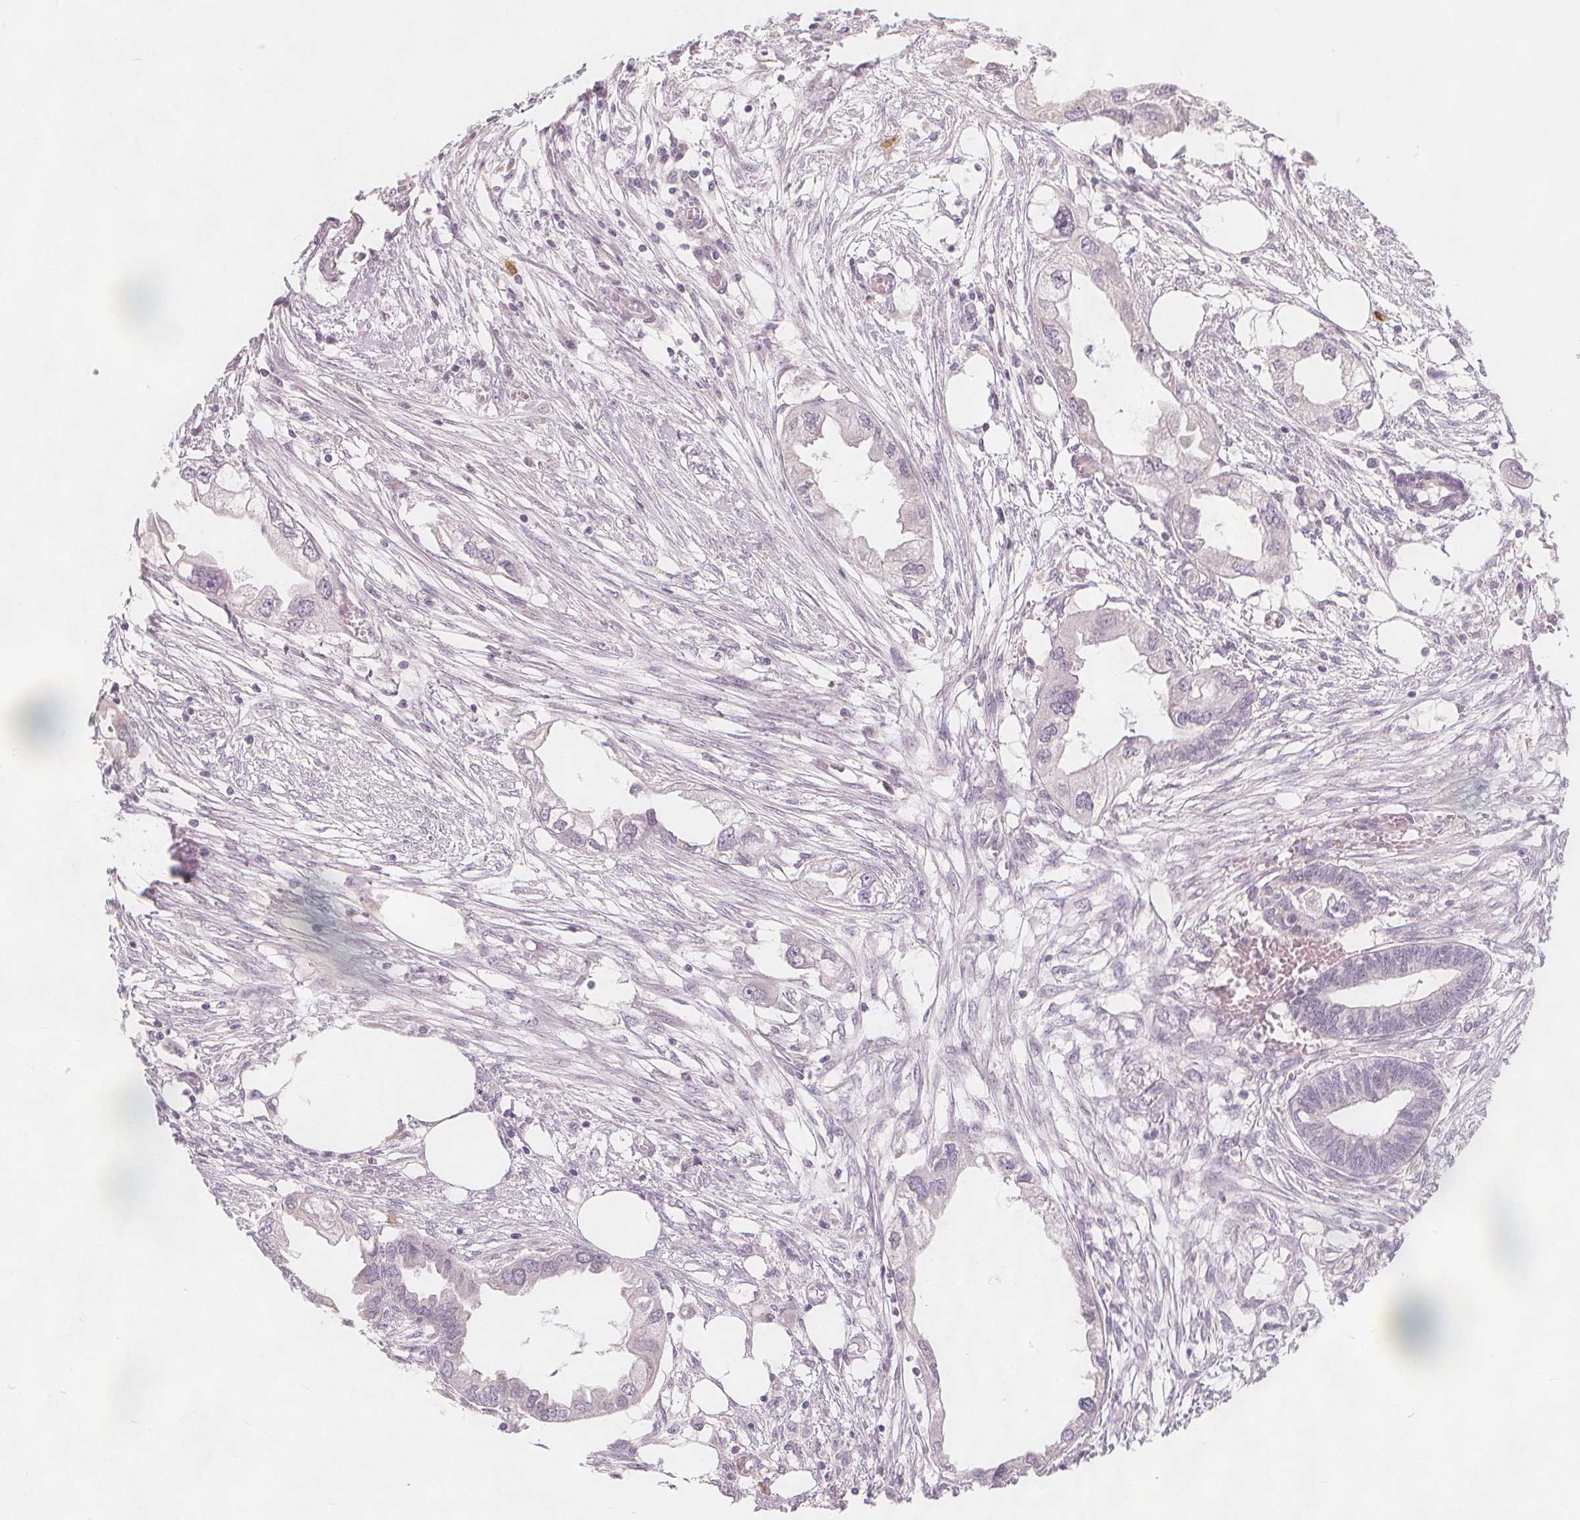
{"staining": {"intensity": "negative", "quantity": "none", "location": "none"}, "tissue": "endometrial cancer", "cell_type": "Tumor cells", "image_type": "cancer", "snomed": [{"axis": "morphology", "description": "Adenocarcinoma, NOS"}, {"axis": "morphology", "description": "Adenocarcinoma, metastatic, NOS"}, {"axis": "topography", "description": "Adipose tissue"}, {"axis": "topography", "description": "Endometrium"}], "caption": "Endometrial cancer was stained to show a protein in brown. There is no significant positivity in tumor cells.", "gene": "TIPIN", "patient": {"sex": "female", "age": 67}}